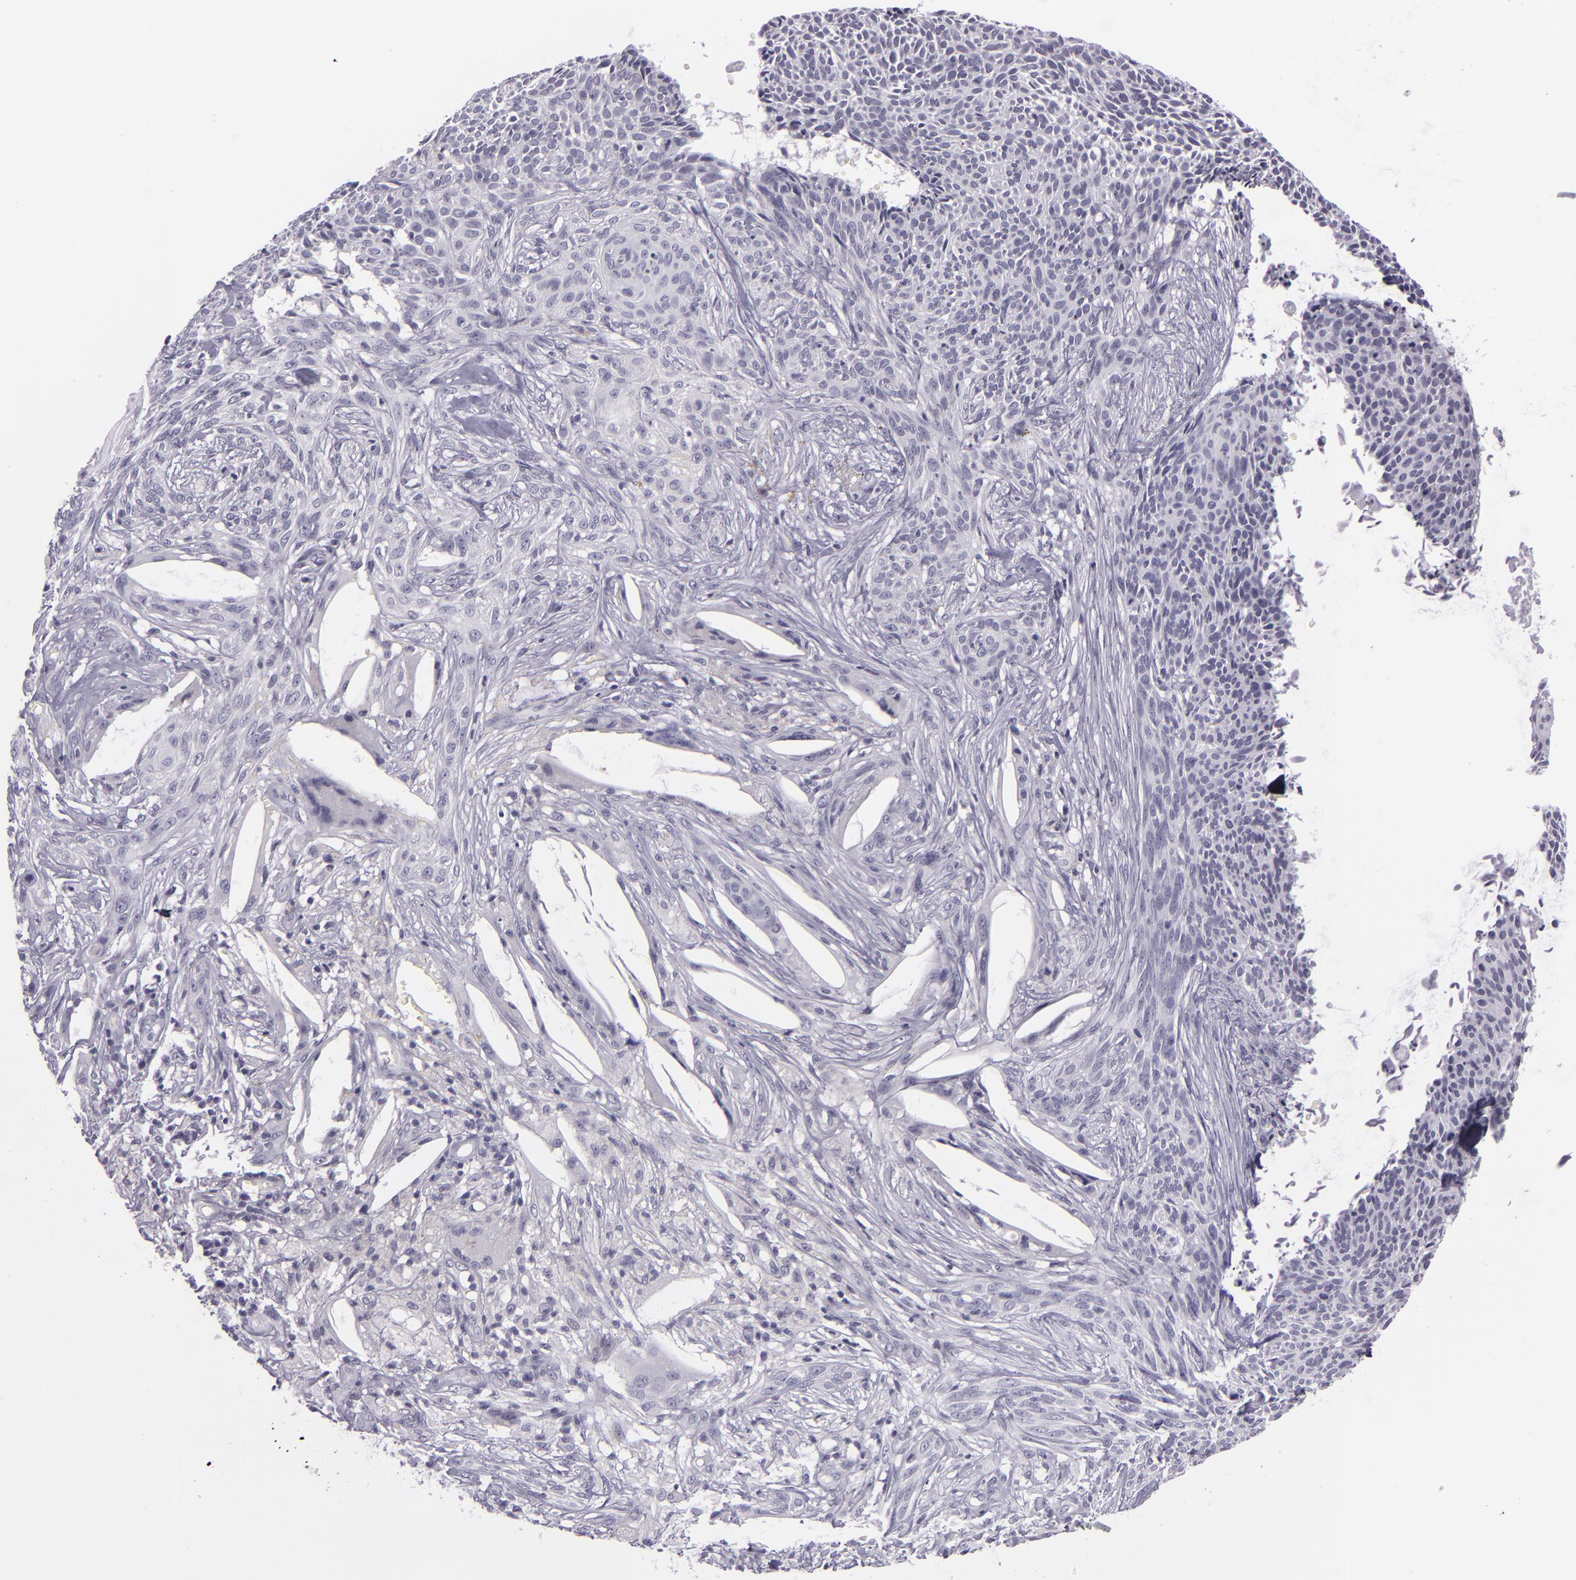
{"staining": {"intensity": "negative", "quantity": "none", "location": "none"}, "tissue": "skin cancer", "cell_type": "Tumor cells", "image_type": "cancer", "snomed": [{"axis": "morphology", "description": "Basal cell carcinoma"}, {"axis": "topography", "description": "Skin"}], "caption": "Immunohistochemistry (IHC) of skin basal cell carcinoma exhibits no positivity in tumor cells. Brightfield microscopy of immunohistochemistry stained with DAB (3,3'-diaminobenzidine) (brown) and hematoxylin (blue), captured at high magnification.", "gene": "MCM3", "patient": {"sex": "male", "age": 84}}